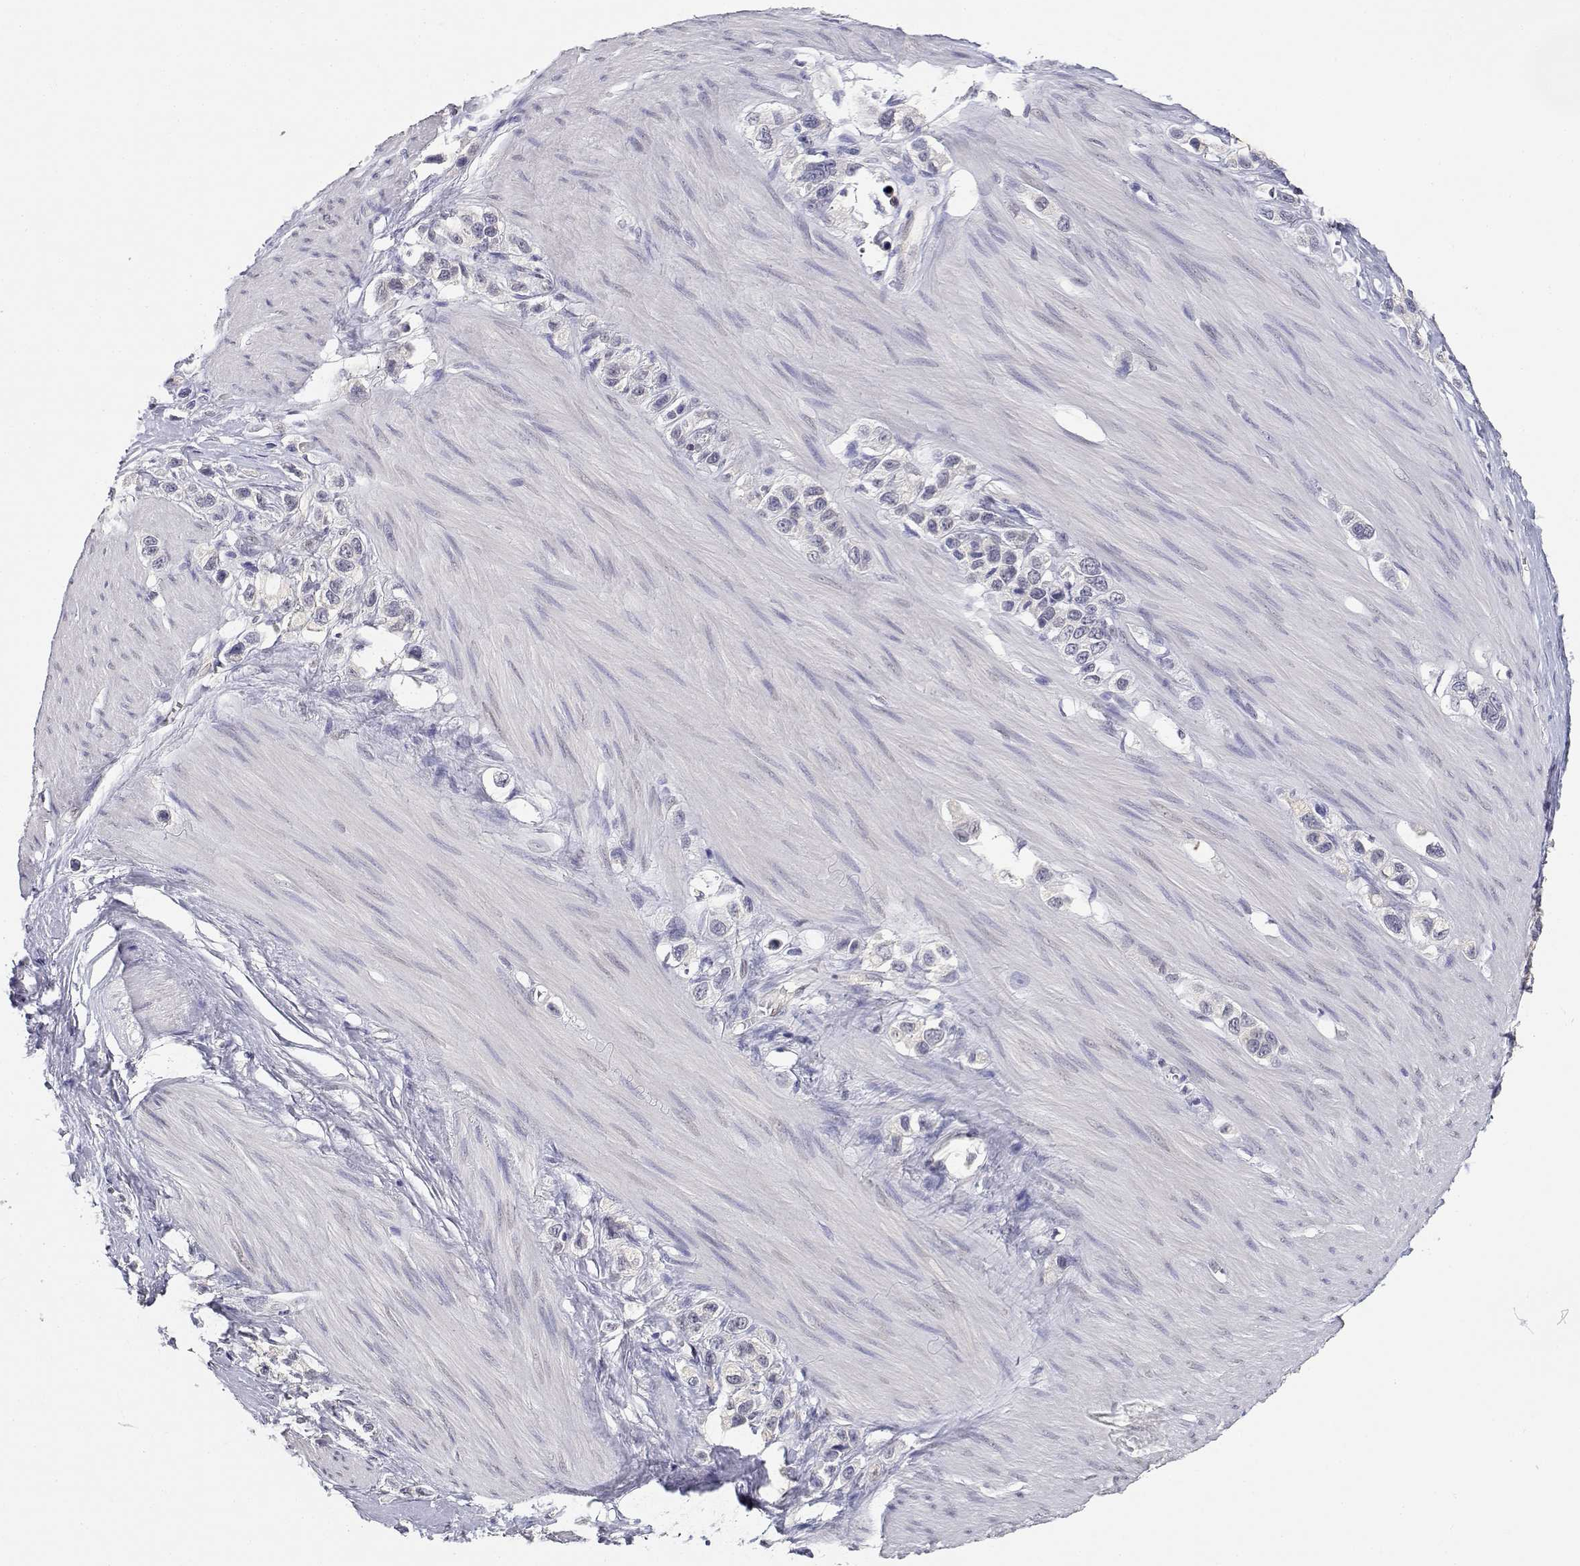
{"staining": {"intensity": "negative", "quantity": "none", "location": "none"}, "tissue": "stomach cancer", "cell_type": "Tumor cells", "image_type": "cancer", "snomed": [{"axis": "morphology", "description": "Normal tissue, NOS"}, {"axis": "morphology", "description": "Adenocarcinoma, NOS"}, {"axis": "morphology", "description": "Adenocarcinoma, High grade"}, {"axis": "topography", "description": "Stomach, upper"}, {"axis": "topography", "description": "Stomach"}], "caption": "DAB immunohistochemical staining of adenocarcinoma (stomach) shows no significant positivity in tumor cells.", "gene": "ADA", "patient": {"sex": "female", "age": 65}}